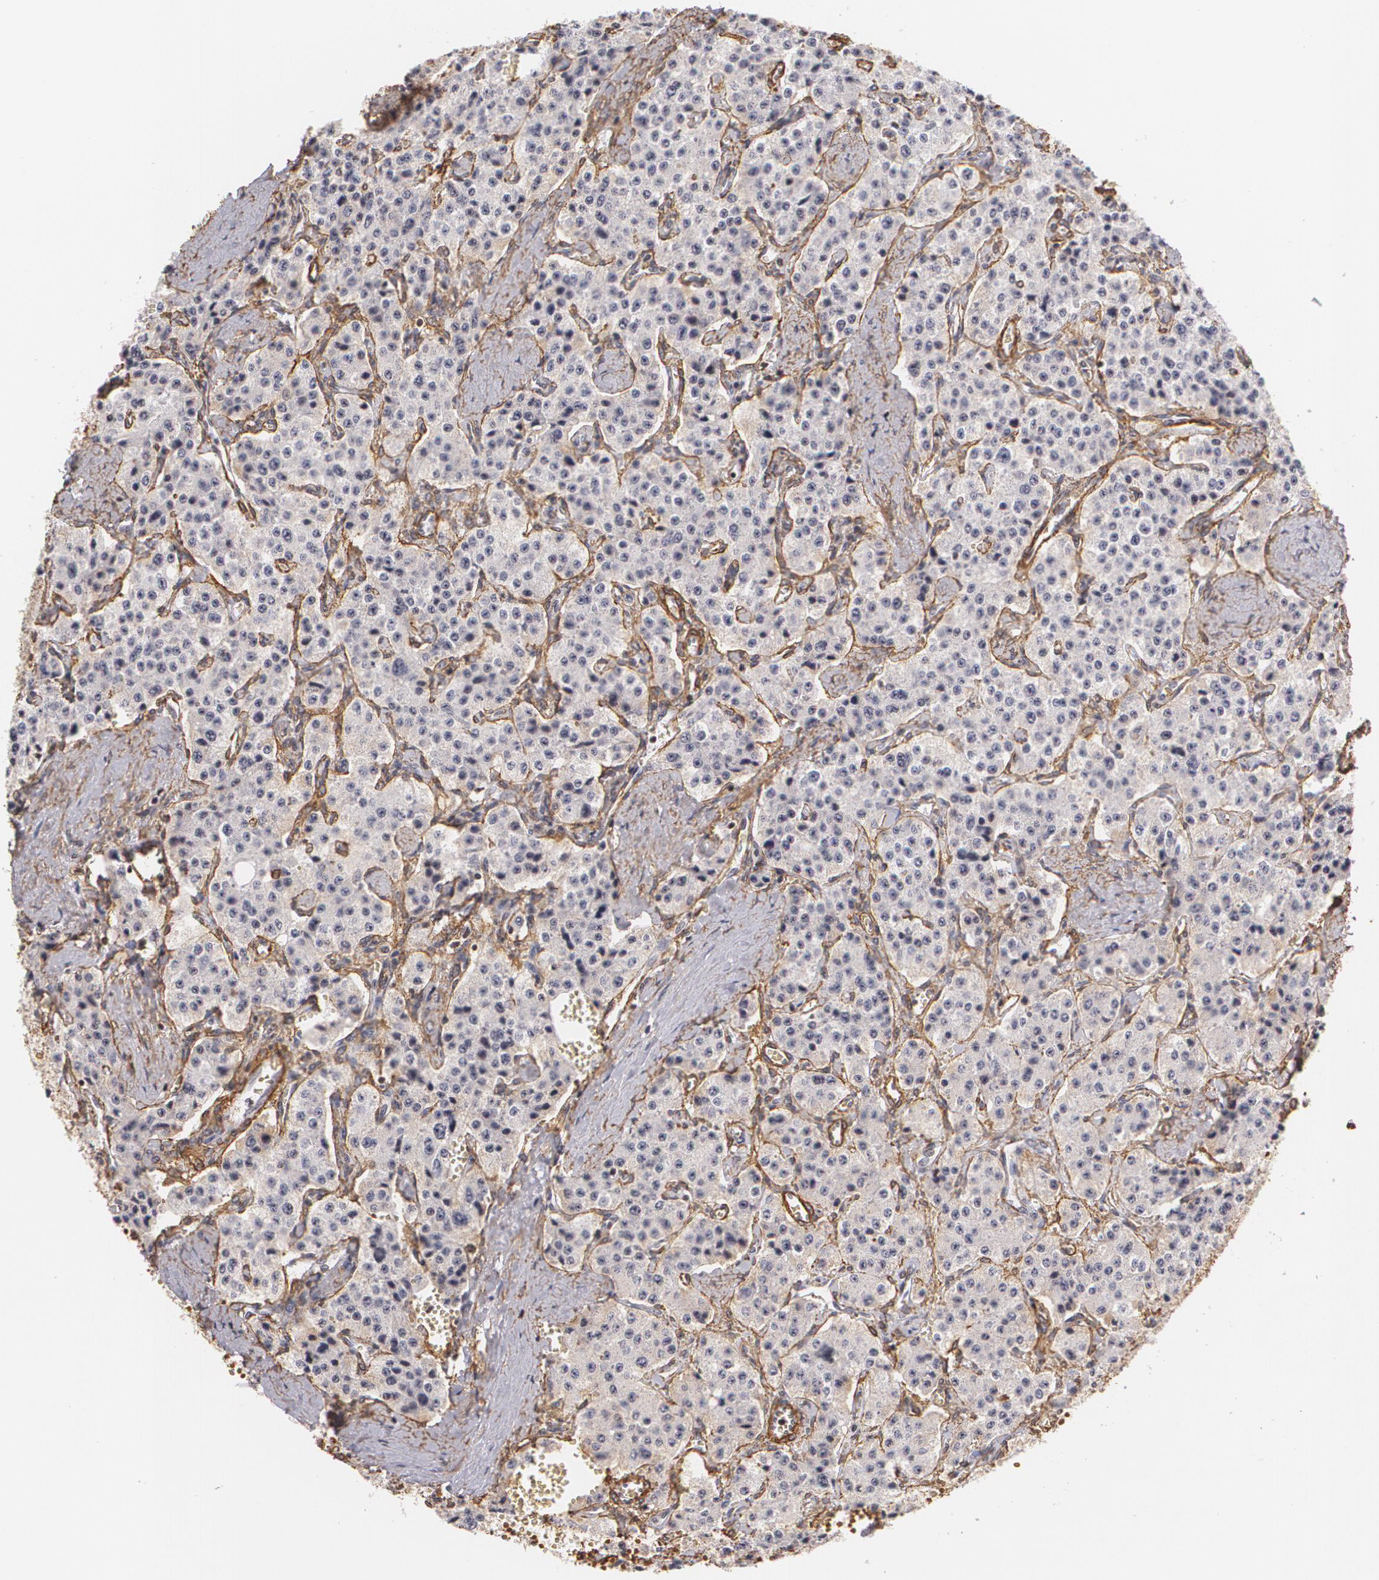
{"staining": {"intensity": "weak", "quantity": "<25%", "location": "cytoplasmic/membranous"}, "tissue": "carcinoid", "cell_type": "Tumor cells", "image_type": "cancer", "snomed": [{"axis": "morphology", "description": "Carcinoid, malignant, NOS"}, {"axis": "topography", "description": "Small intestine"}], "caption": "Immunohistochemistry of carcinoid demonstrates no positivity in tumor cells.", "gene": "VAMP1", "patient": {"sex": "male", "age": 52}}